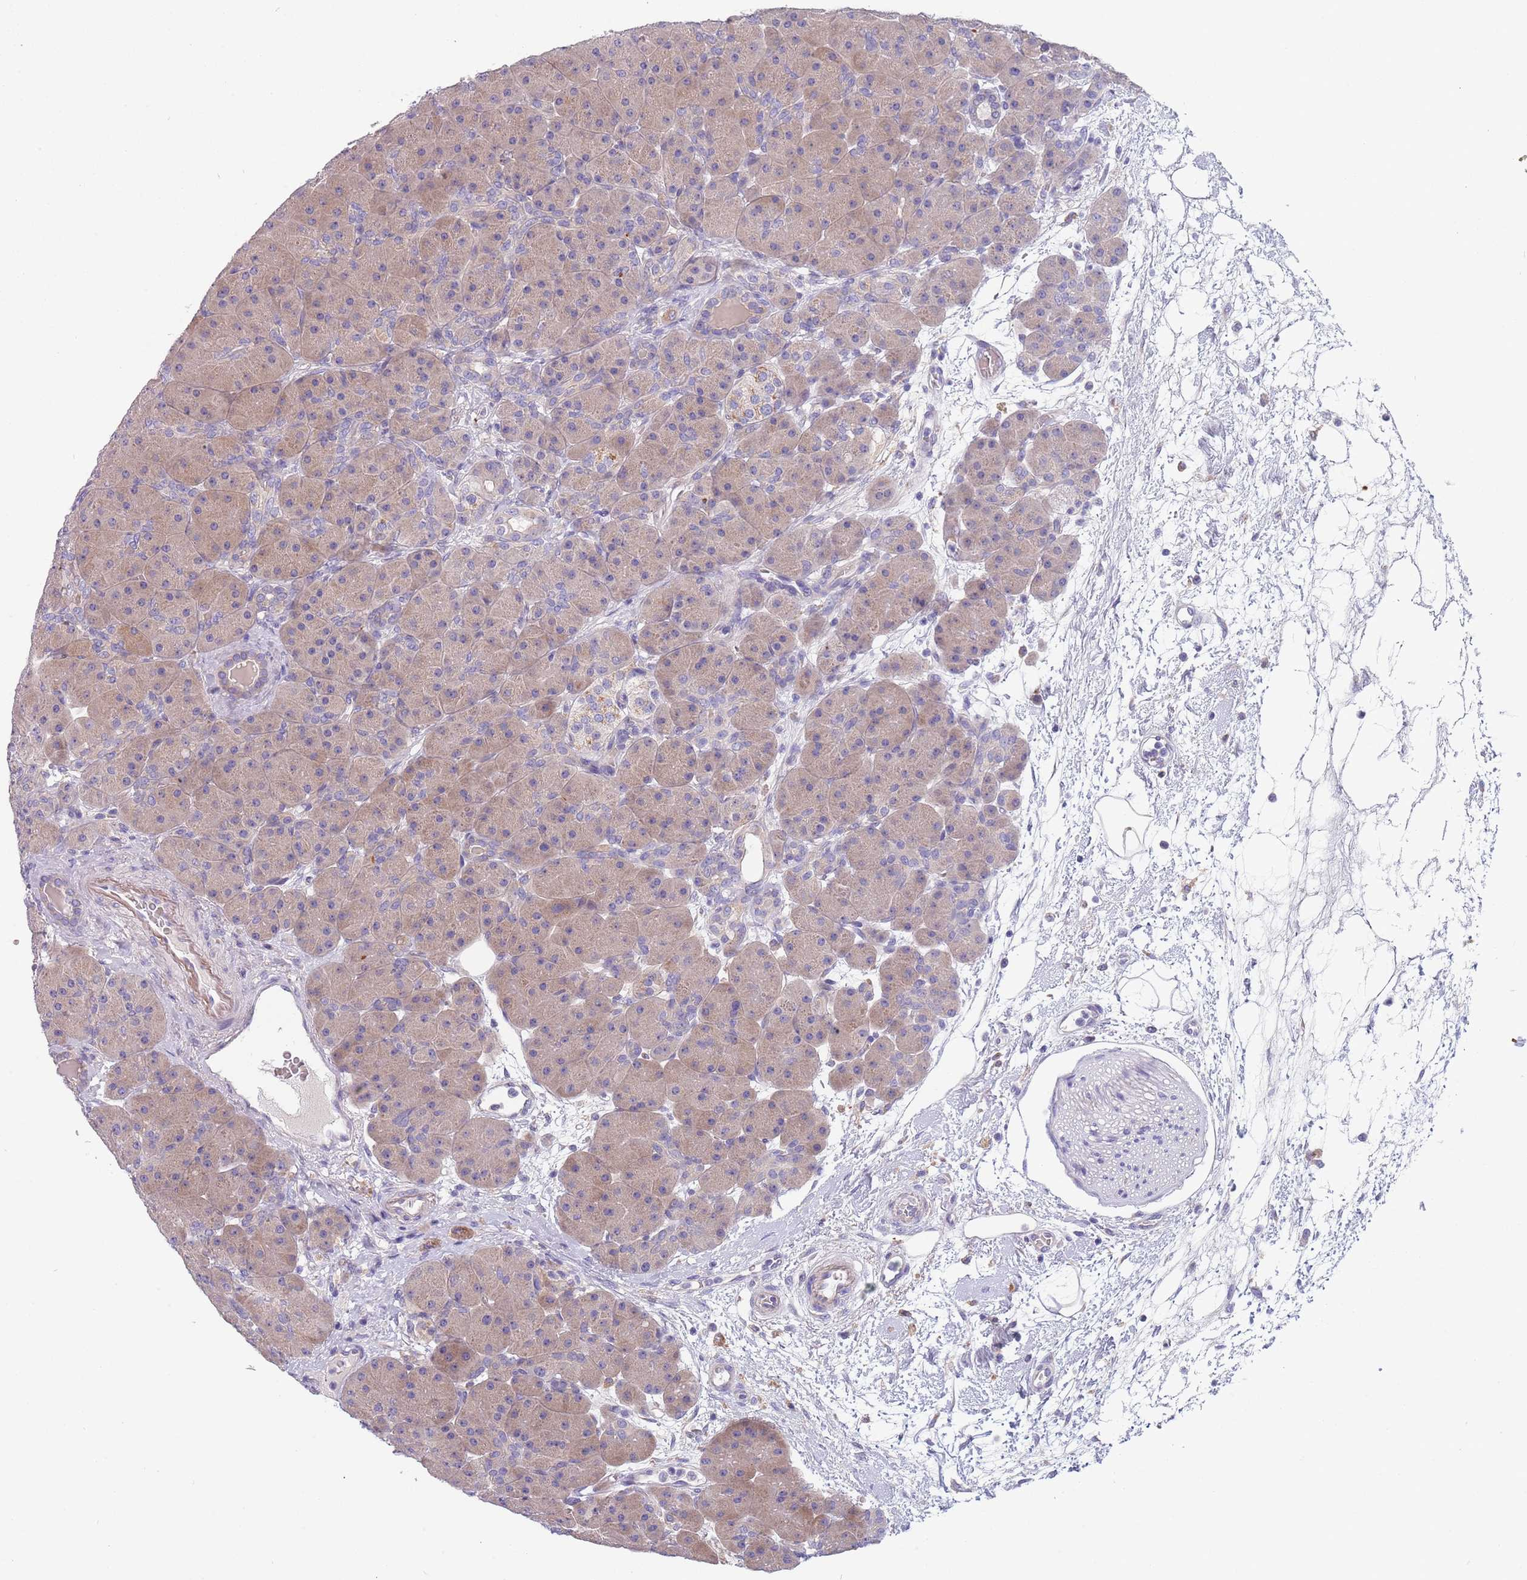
{"staining": {"intensity": "weak", "quantity": "25%-75%", "location": "cytoplasmic/membranous"}, "tissue": "pancreas", "cell_type": "Exocrine glandular cells", "image_type": "normal", "snomed": [{"axis": "morphology", "description": "Normal tissue, NOS"}, {"axis": "topography", "description": "Pancreas"}], "caption": "This is an image of IHC staining of unremarkable pancreas, which shows weak expression in the cytoplasmic/membranous of exocrine glandular cells.", "gene": "MAN1C1", "patient": {"sex": "male", "age": 66}}